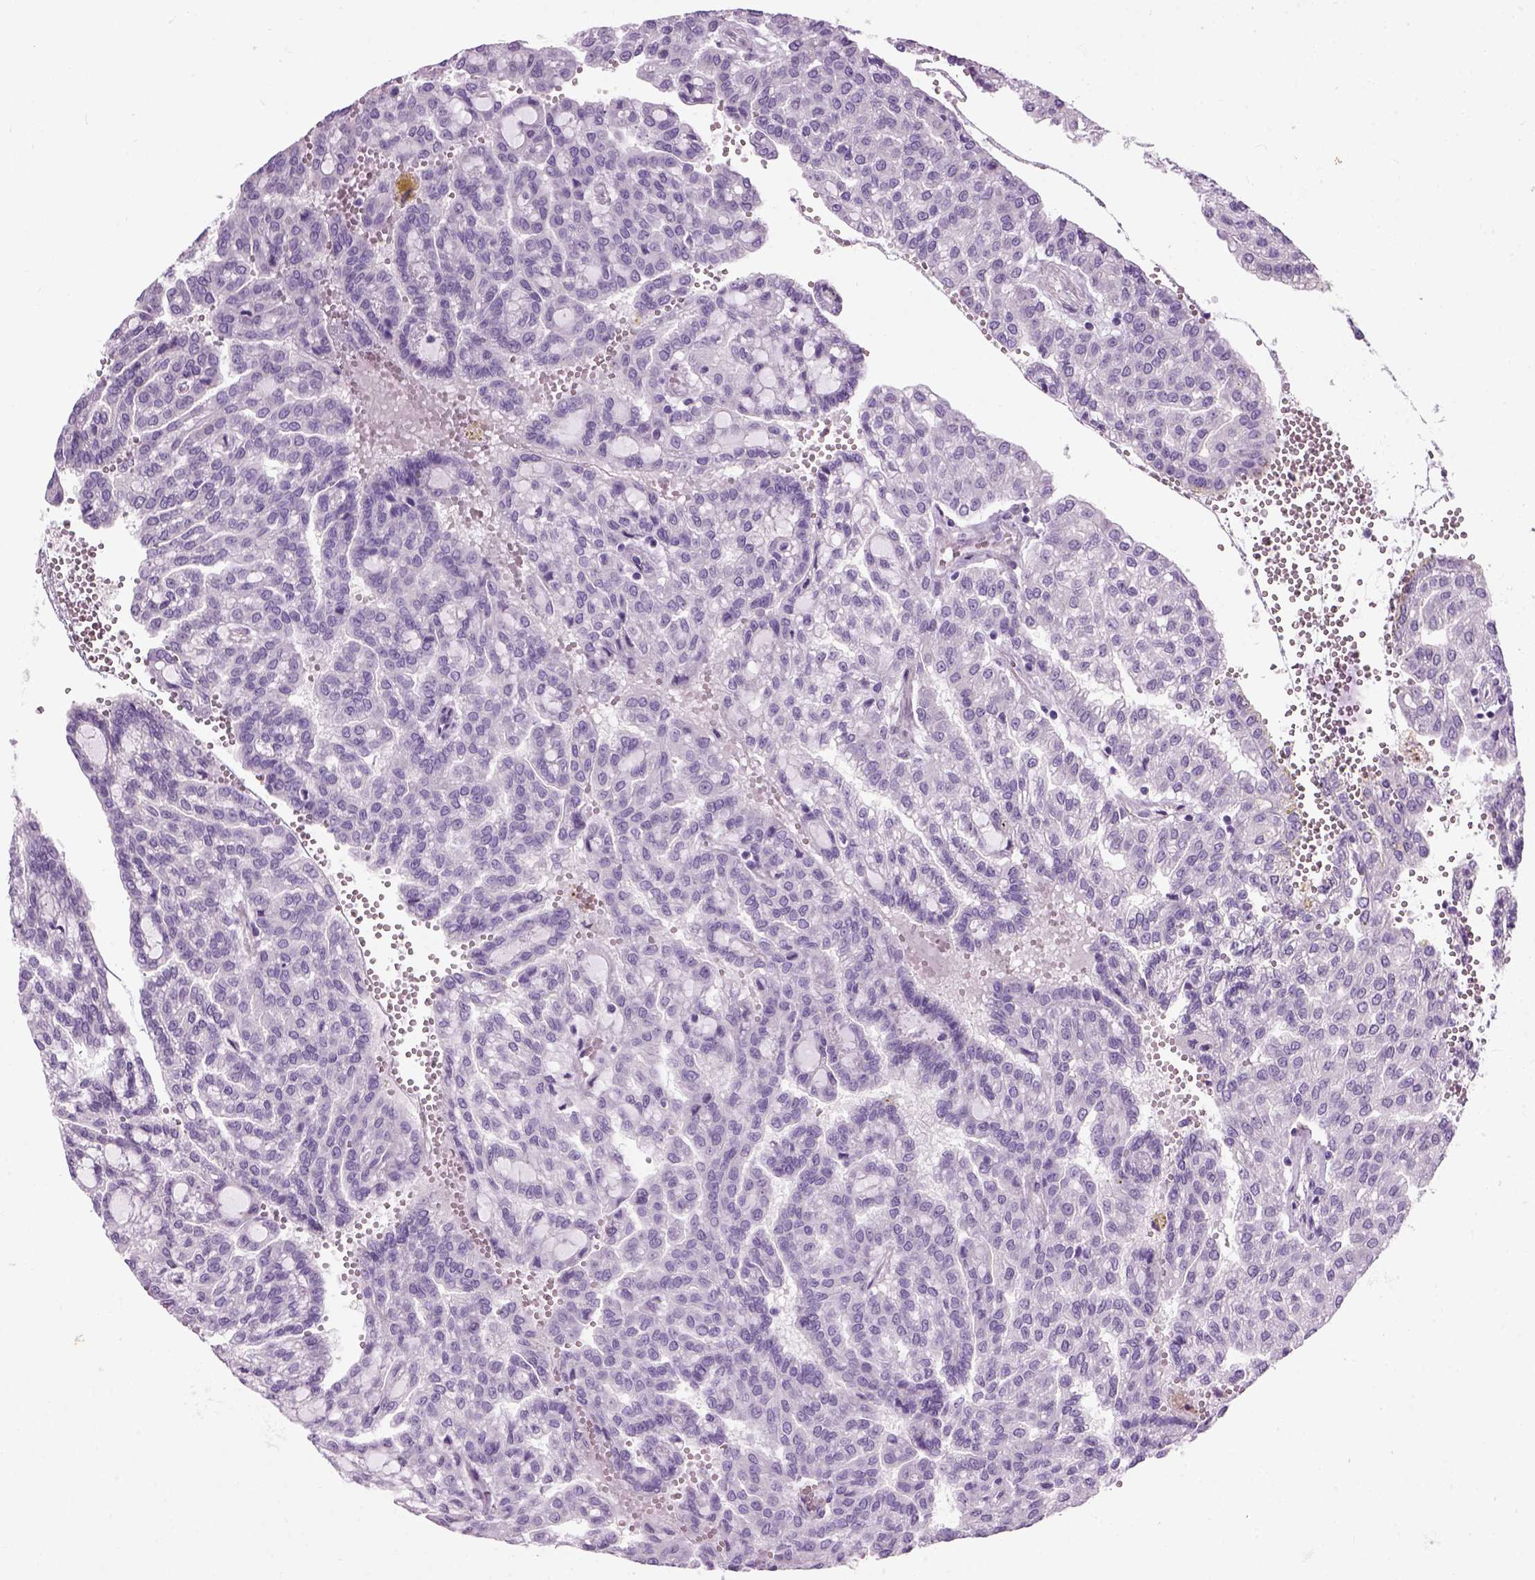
{"staining": {"intensity": "negative", "quantity": "none", "location": "none"}, "tissue": "renal cancer", "cell_type": "Tumor cells", "image_type": "cancer", "snomed": [{"axis": "morphology", "description": "Adenocarcinoma, NOS"}, {"axis": "topography", "description": "Kidney"}], "caption": "Photomicrograph shows no protein staining in tumor cells of adenocarcinoma (renal) tissue.", "gene": "FAM161A", "patient": {"sex": "male", "age": 63}}